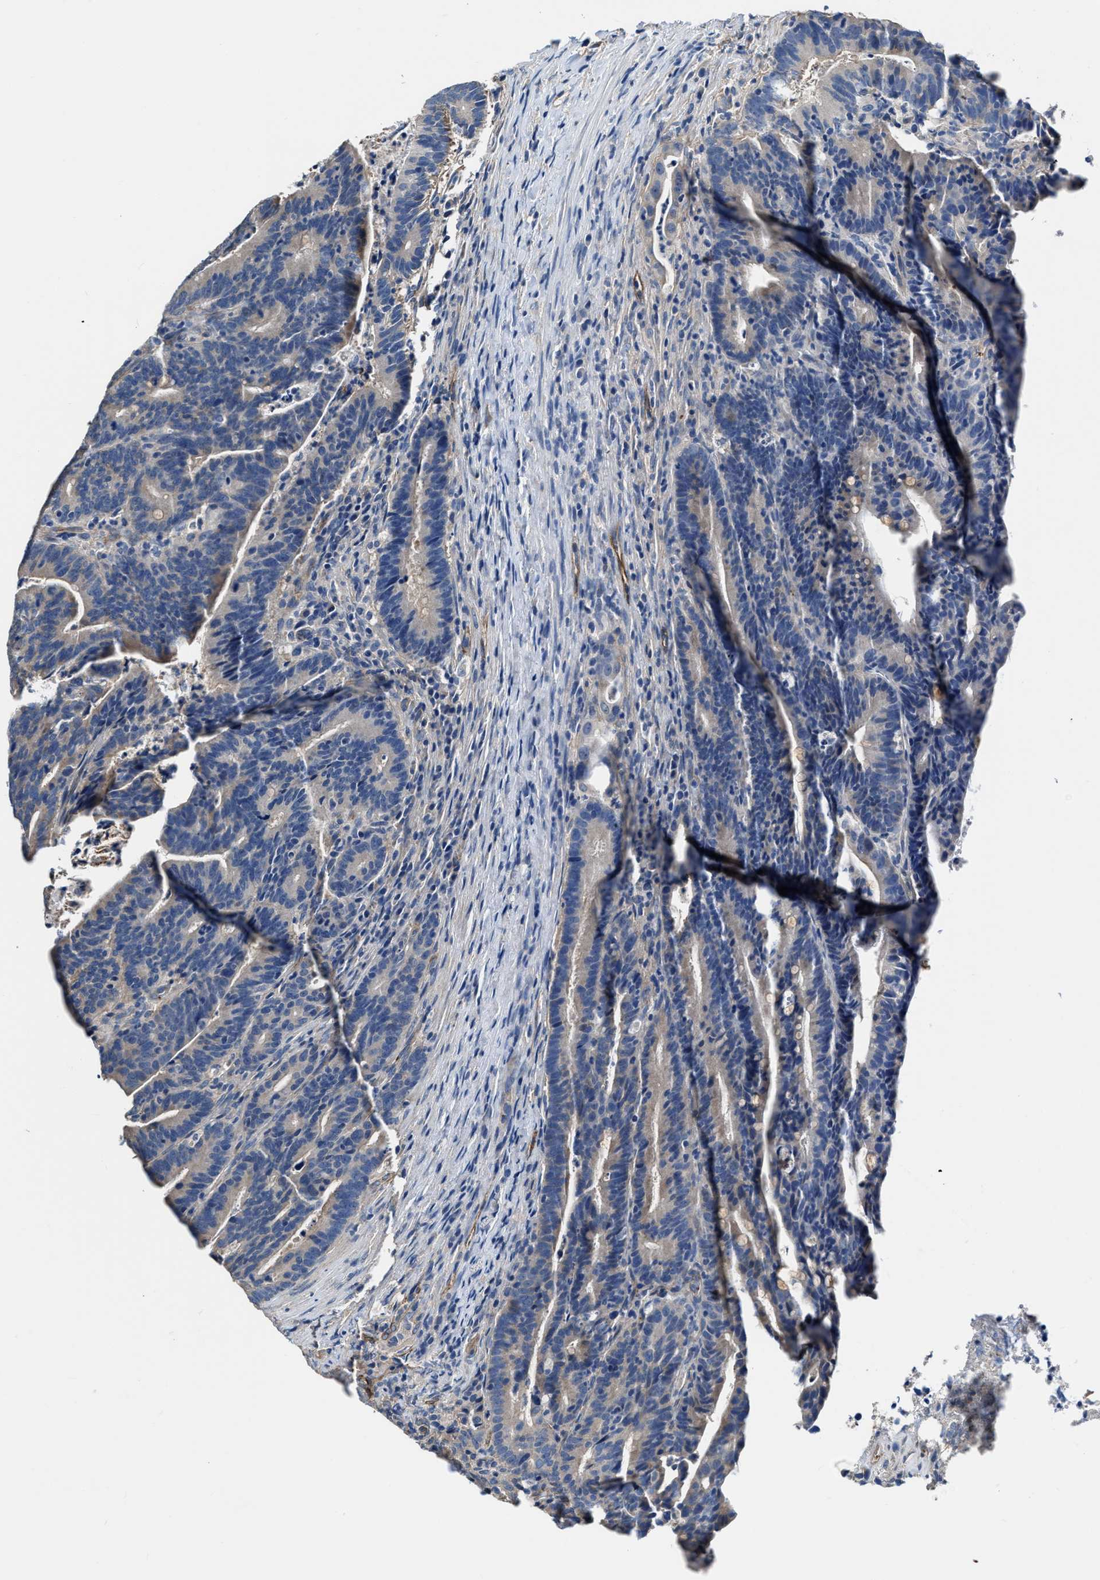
{"staining": {"intensity": "negative", "quantity": "none", "location": "none"}, "tissue": "colorectal cancer", "cell_type": "Tumor cells", "image_type": "cancer", "snomed": [{"axis": "morphology", "description": "Adenocarcinoma, NOS"}, {"axis": "topography", "description": "Colon"}], "caption": "Photomicrograph shows no significant protein staining in tumor cells of colorectal cancer.", "gene": "C22orf42", "patient": {"sex": "female", "age": 66}}